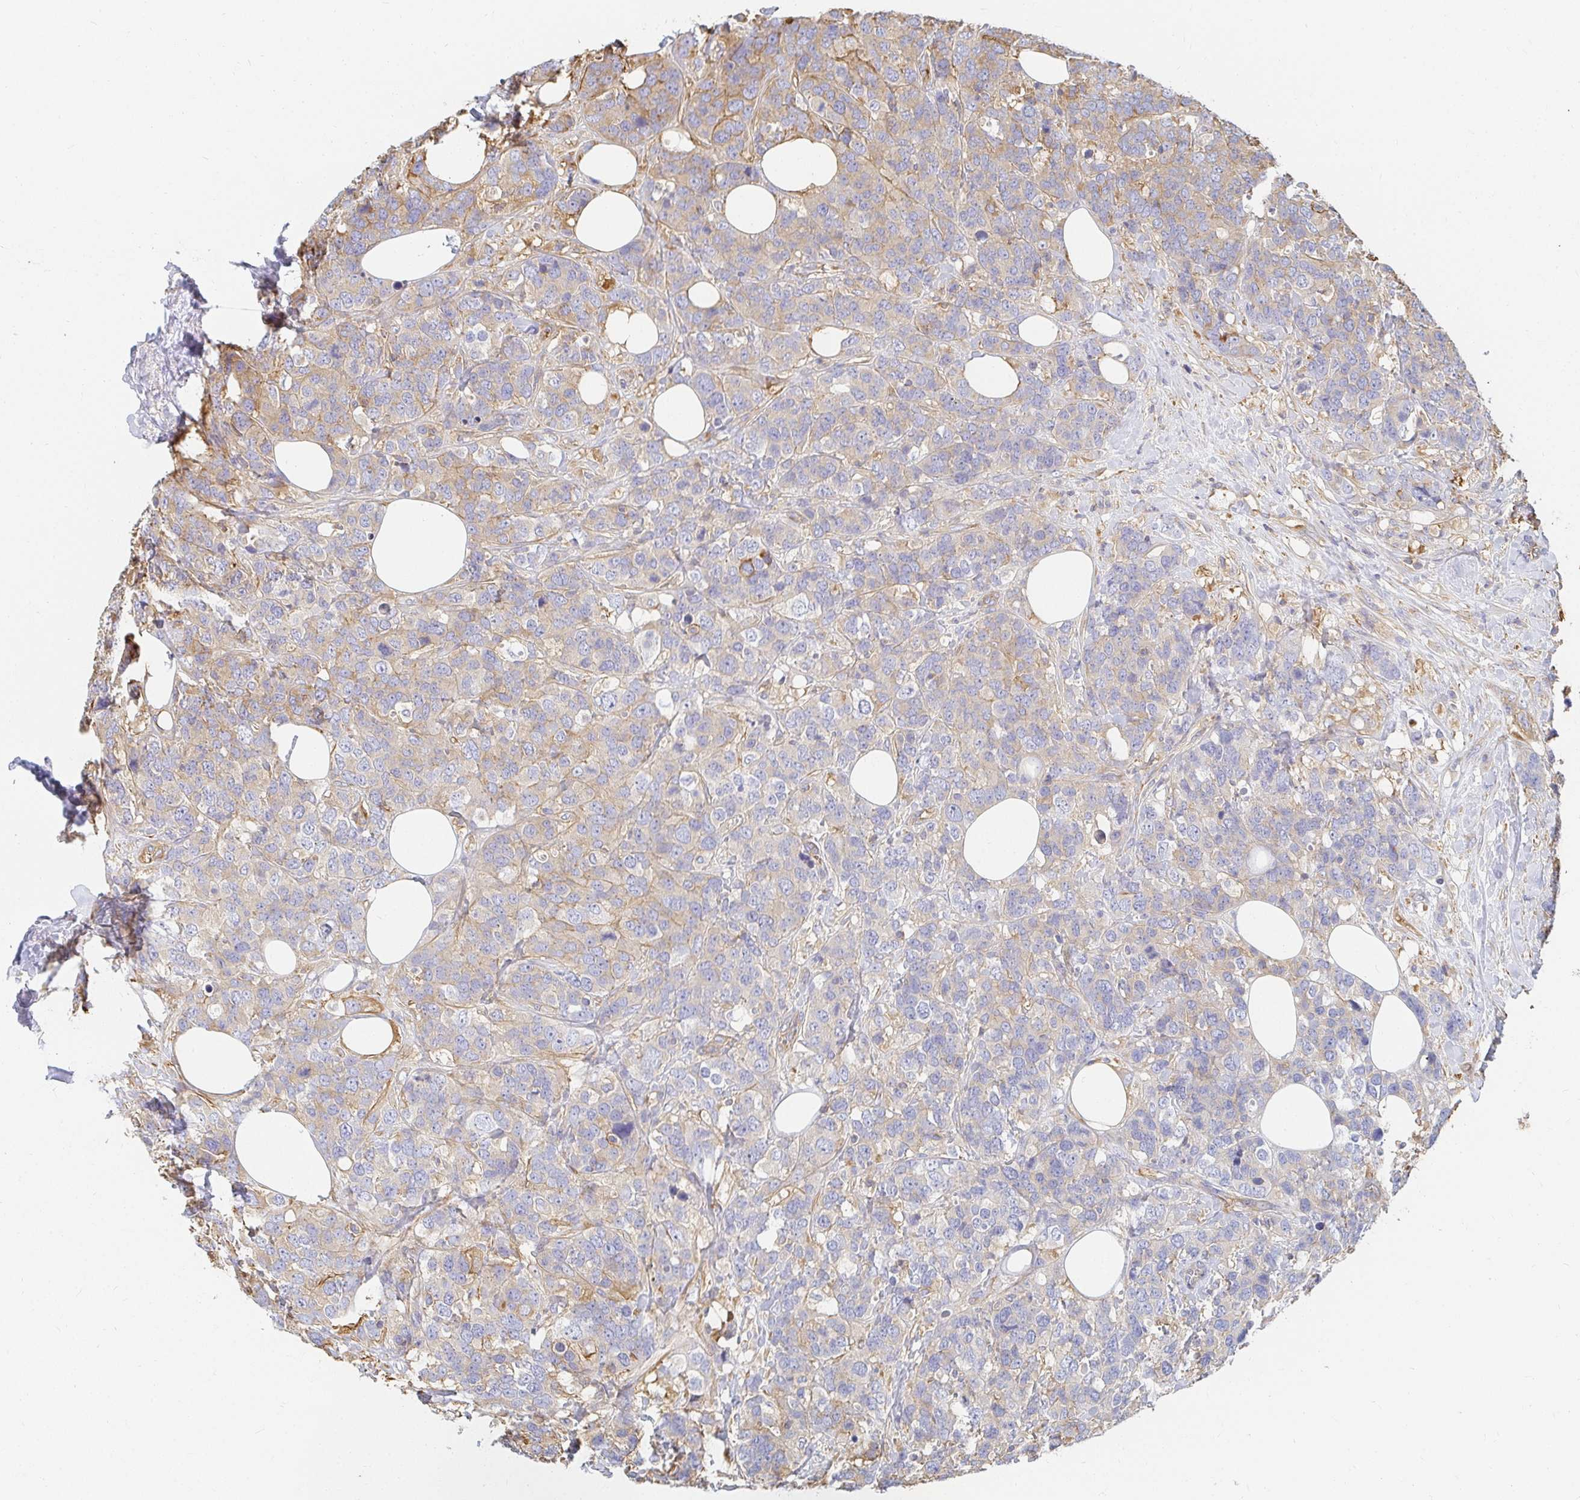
{"staining": {"intensity": "weak", "quantity": "<25%", "location": "cytoplasmic/membranous"}, "tissue": "breast cancer", "cell_type": "Tumor cells", "image_type": "cancer", "snomed": [{"axis": "morphology", "description": "Lobular carcinoma"}, {"axis": "topography", "description": "Breast"}], "caption": "A micrograph of lobular carcinoma (breast) stained for a protein exhibits no brown staining in tumor cells. The staining is performed using DAB brown chromogen with nuclei counter-stained in using hematoxylin.", "gene": "TSPAN19", "patient": {"sex": "female", "age": 59}}